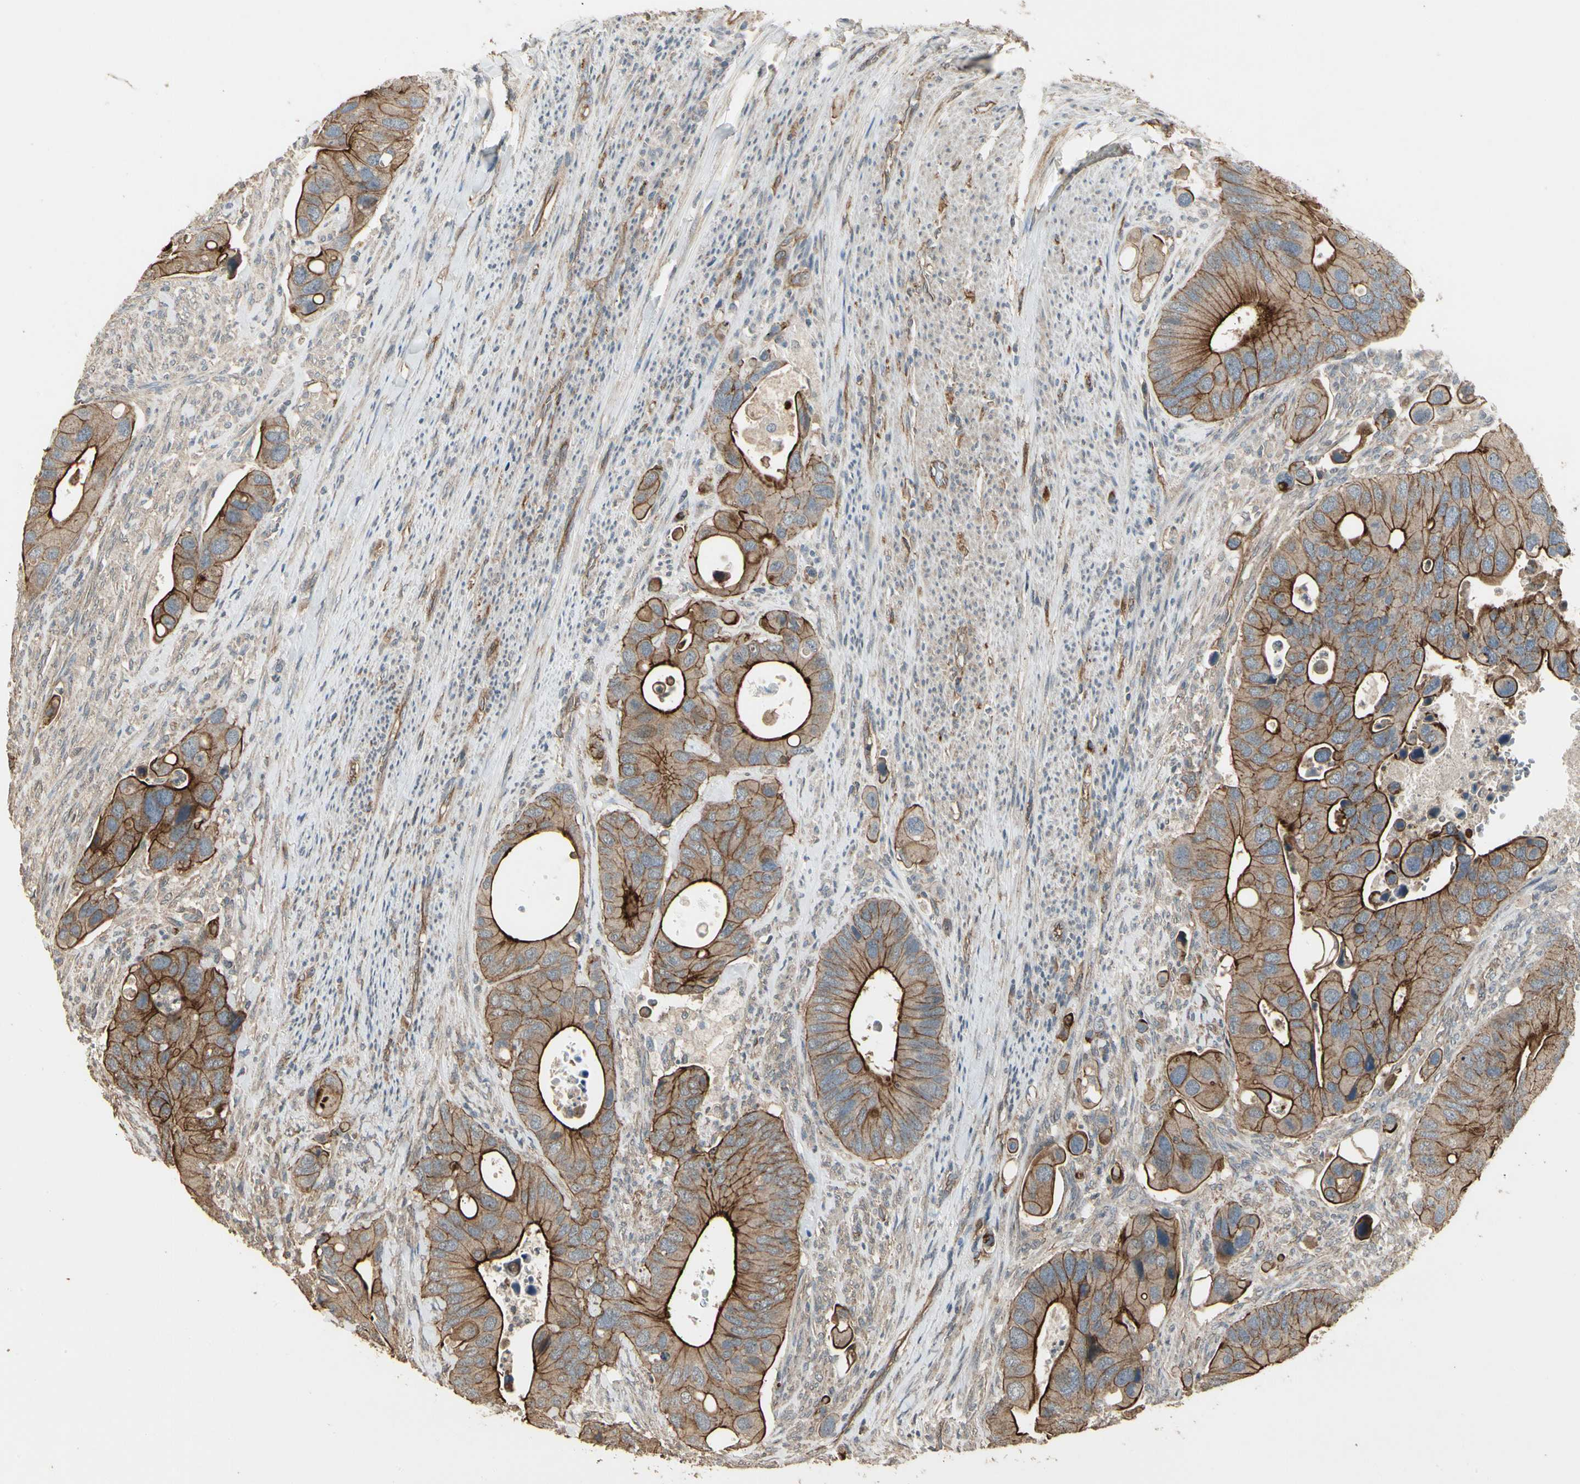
{"staining": {"intensity": "strong", "quantity": ">75%", "location": "cytoplasmic/membranous"}, "tissue": "colorectal cancer", "cell_type": "Tumor cells", "image_type": "cancer", "snomed": [{"axis": "morphology", "description": "Adenocarcinoma, NOS"}, {"axis": "topography", "description": "Rectum"}], "caption": "Colorectal adenocarcinoma stained for a protein reveals strong cytoplasmic/membranous positivity in tumor cells. The staining was performed using DAB, with brown indicating positive protein expression. Nuclei are stained blue with hematoxylin.", "gene": "RNF180", "patient": {"sex": "female", "age": 57}}